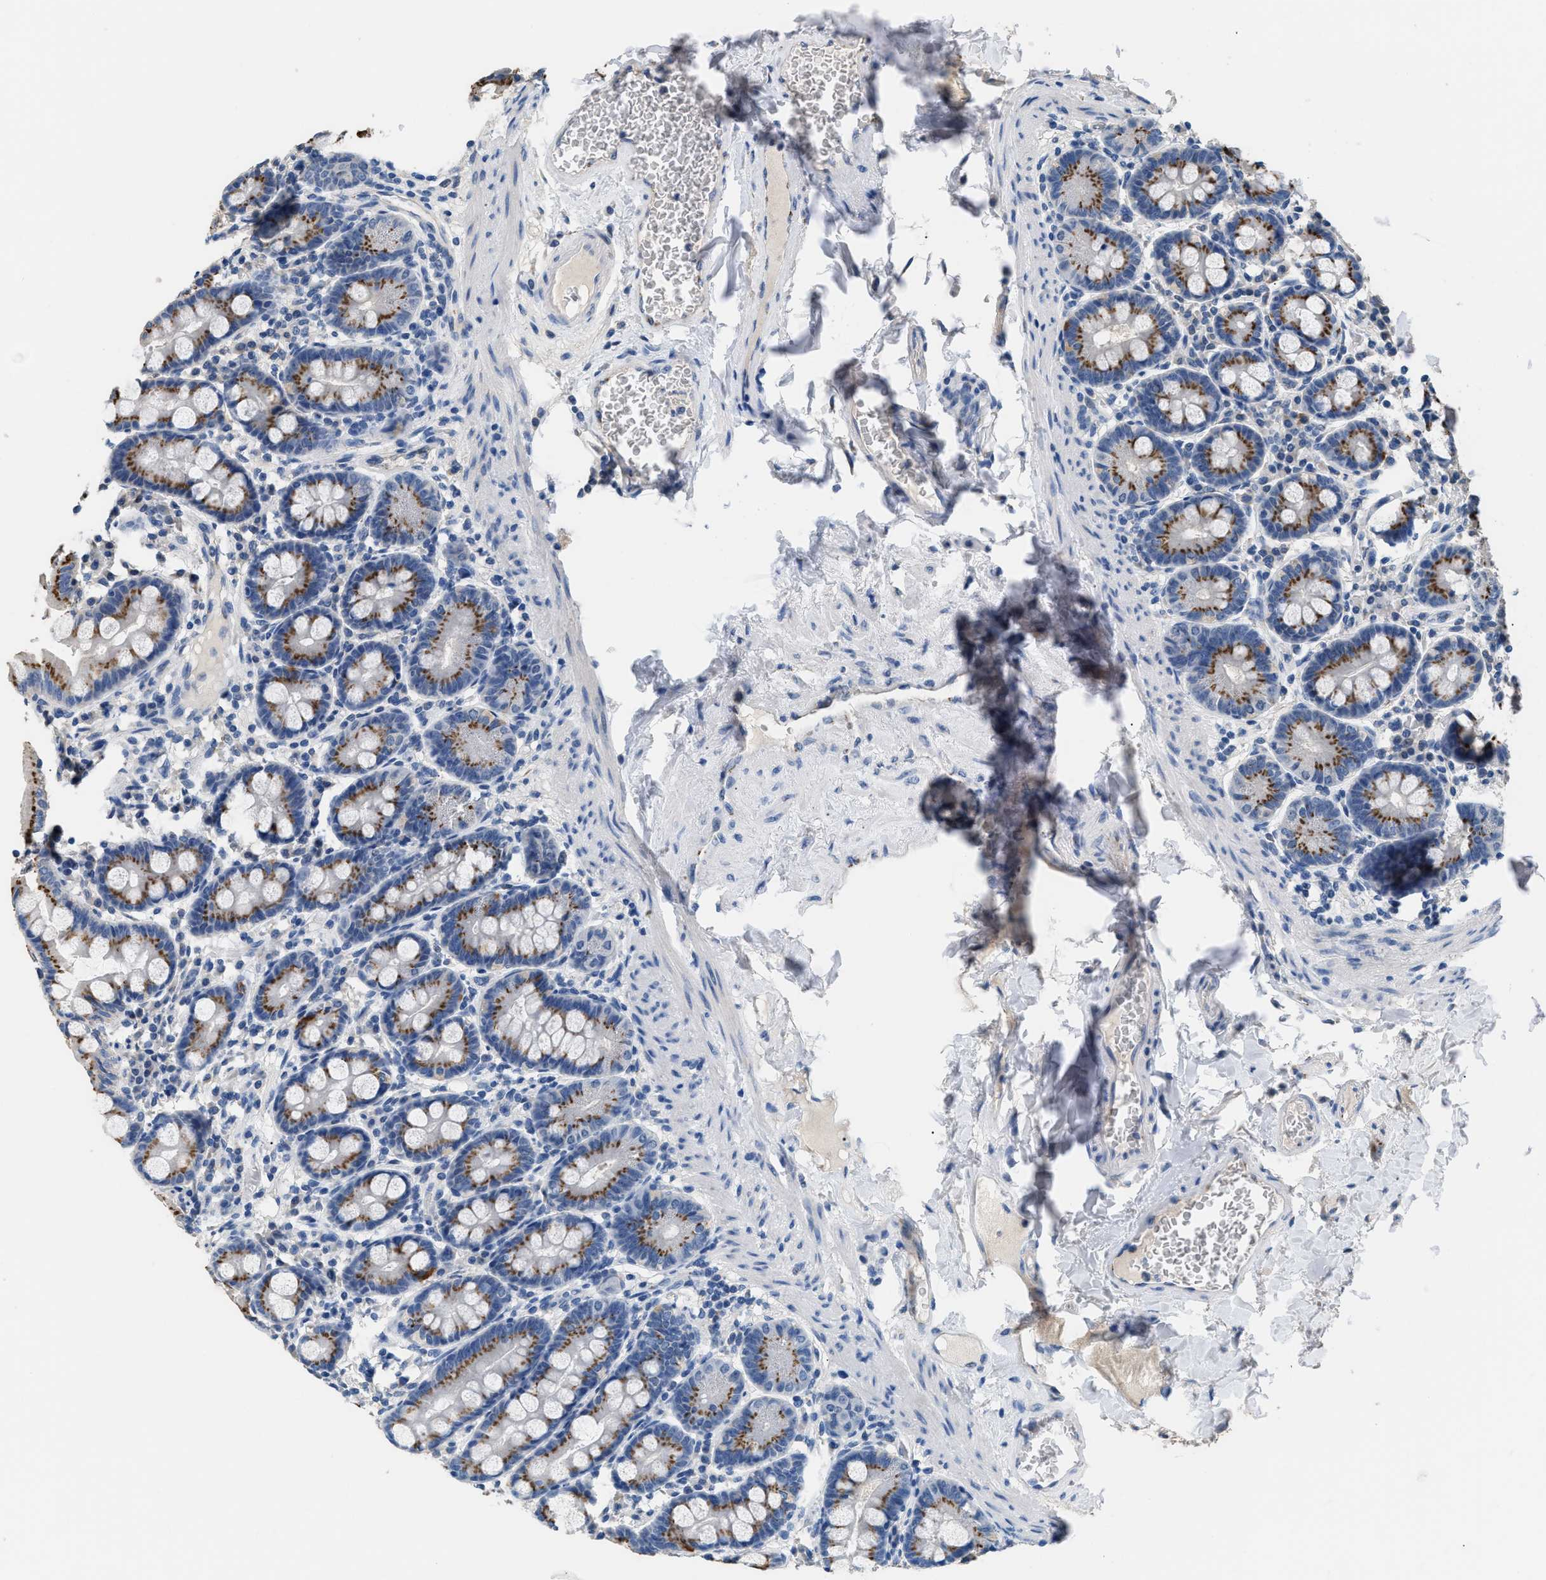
{"staining": {"intensity": "strong", "quantity": "25%-75%", "location": "cytoplasmic/membranous"}, "tissue": "duodenum", "cell_type": "Glandular cells", "image_type": "normal", "snomed": [{"axis": "morphology", "description": "Normal tissue, NOS"}, {"axis": "topography", "description": "Duodenum"}], "caption": "A high-resolution image shows immunohistochemistry staining of benign duodenum, which shows strong cytoplasmic/membranous expression in approximately 25%-75% of glandular cells. The staining was performed using DAB (3,3'-diaminobenzidine), with brown indicating positive protein expression. Nuclei are stained blue with hematoxylin.", "gene": "GOLM1", "patient": {"sex": "male", "age": 50}}